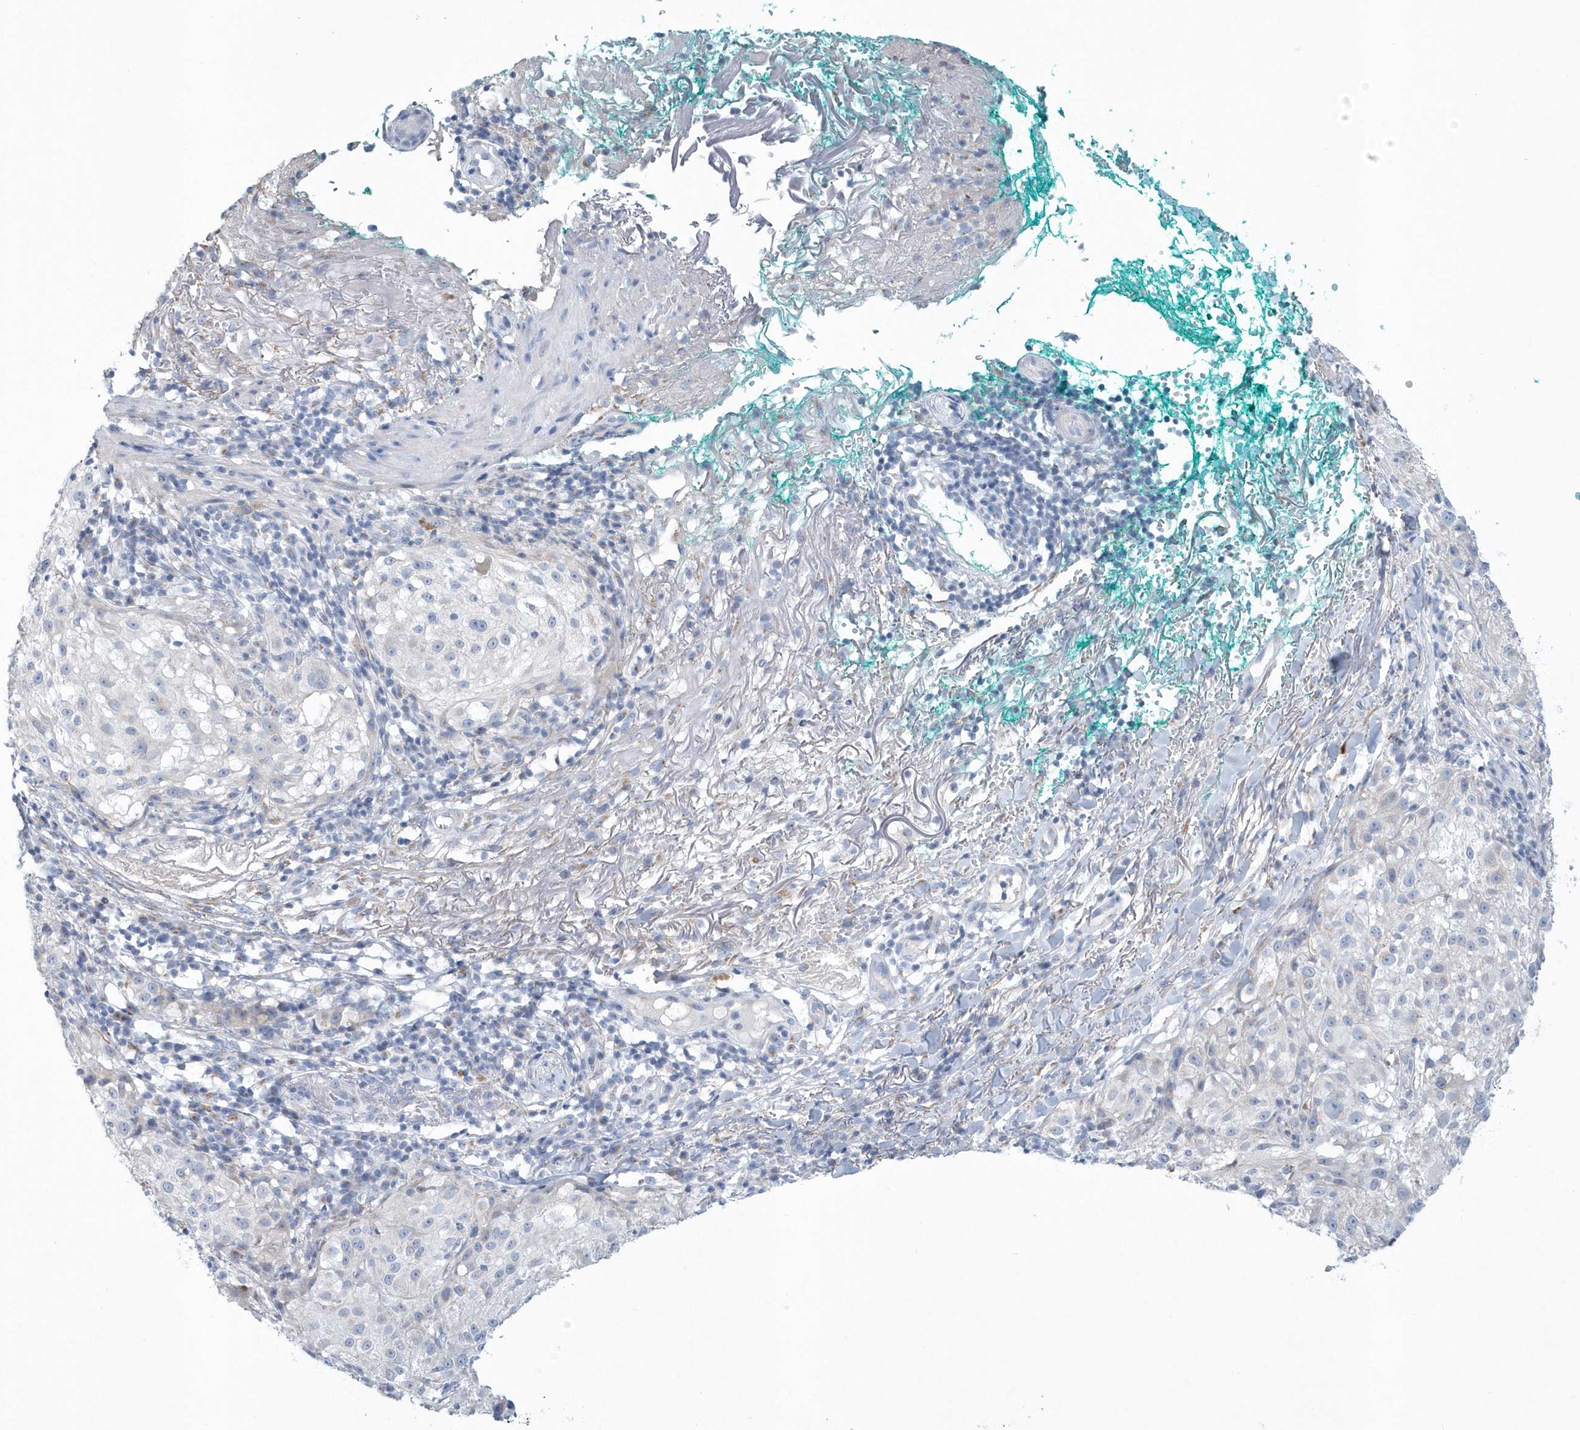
{"staining": {"intensity": "negative", "quantity": "none", "location": "none"}, "tissue": "melanoma", "cell_type": "Tumor cells", "image_type": "cancer", "snomed": [{"axis": "morphology", "description": "Necrosis, NOS"}, {"axis": "morphology", "description": "Malignant melanoma, NOS"}, {"axis": "topography", "description": "Skin"}], "caption": "This is an immunohistochemistry (IHC) image of human malignant melanoma. There is no positivity in tumor cells.", "gene": "SPATA18", "patient": {"sex": "female", "age": 87}}